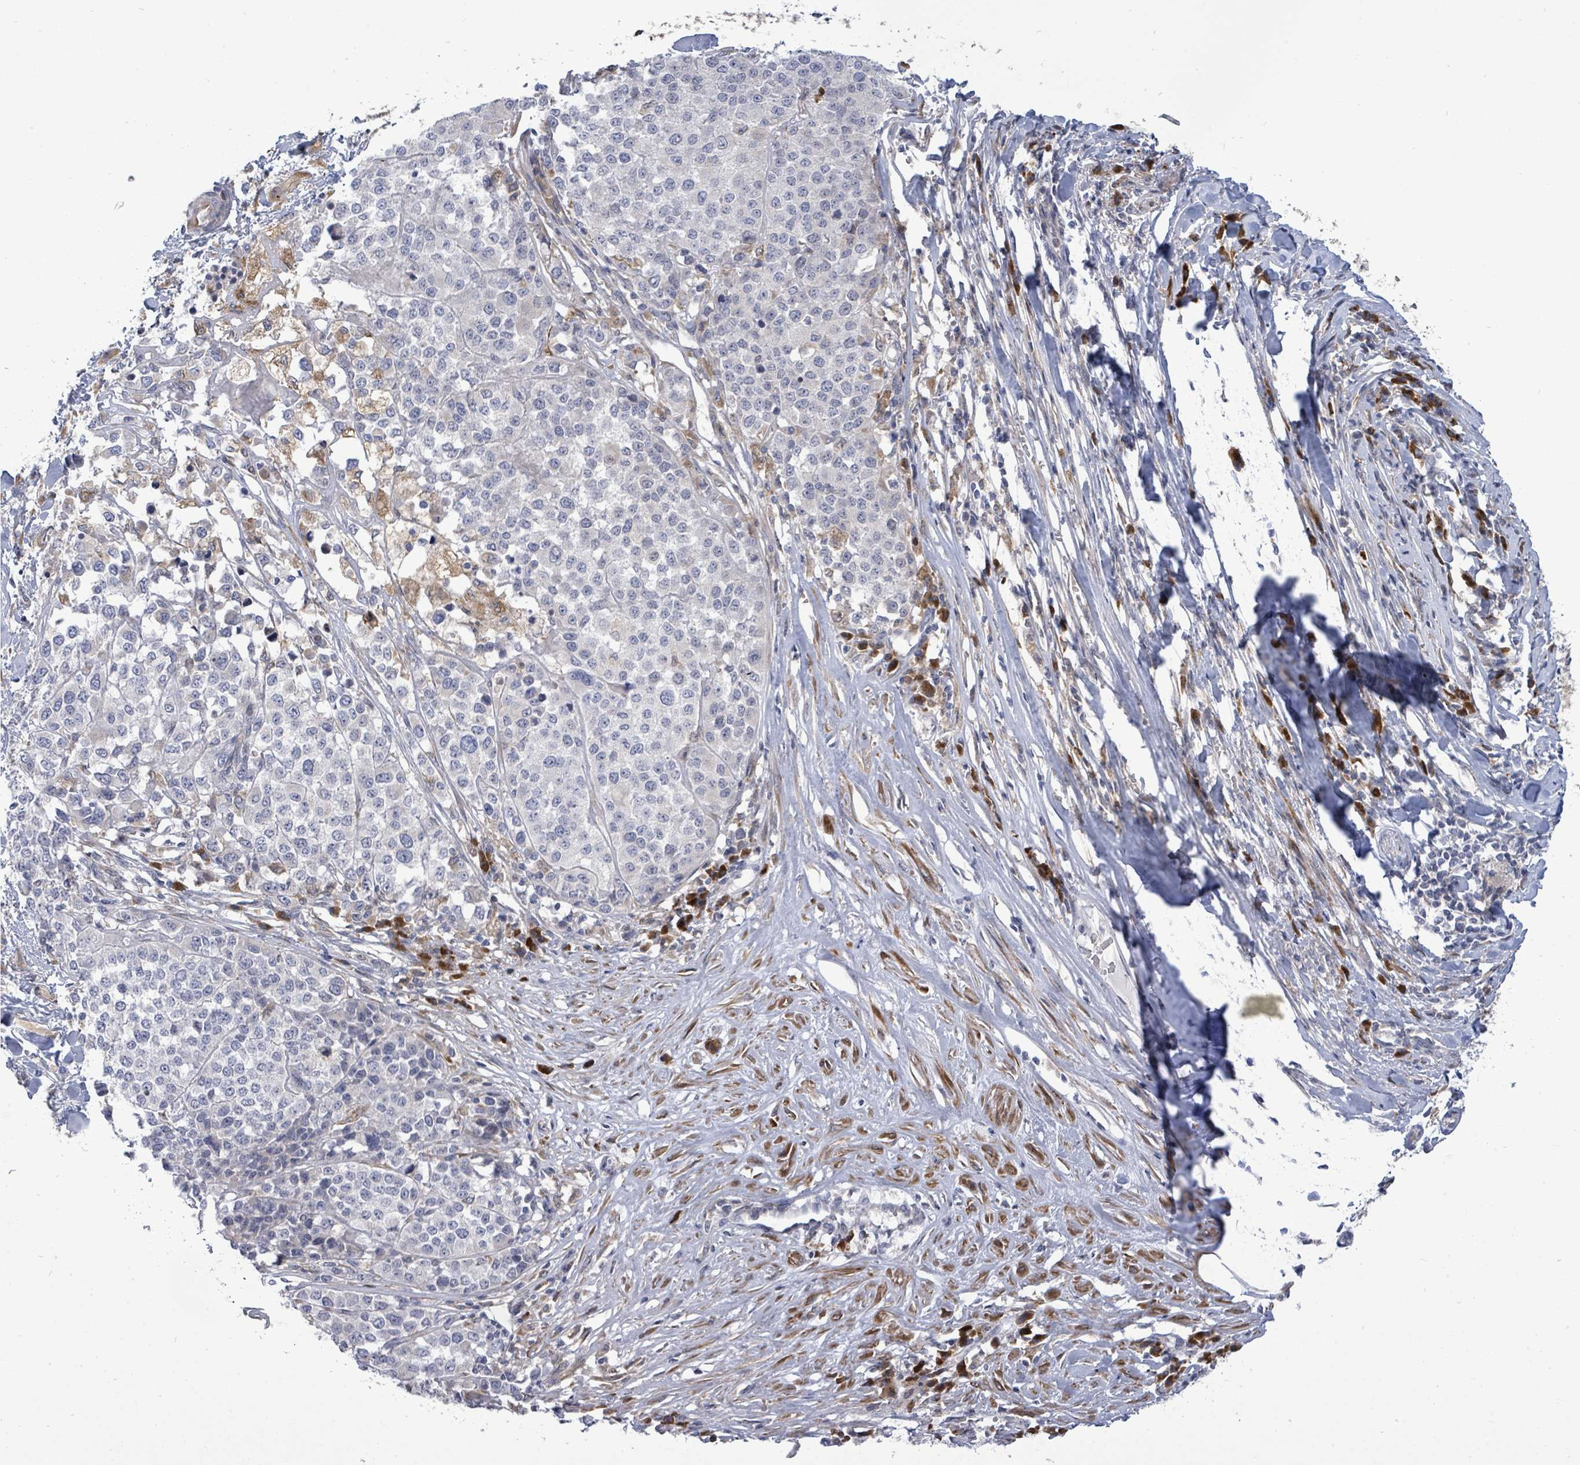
{"staining": {"intensity": "negative", "quantity": "none", "location": "none"}, "tissue": "melanoma", "cell_type": "Tumor cells", "image_type": "cancer", "snomed": [{"axis": "morphology", "description": "Malignant melanoma, Metastatic site"}, {"axis": "topography", "description": "Lymph node"}], "caption": "A micrograph of malignant melanoma (metastatic site) stained for a protein exhibits no brown staining in tumor cells. The staining was performed using DAB to visualize the protein expression in brown, while the nuclei were stained in blue with hematoxylin (Magnification: 20x).", "gene": "SAR1A", "patient": {"sex": "male", "age": 44}}